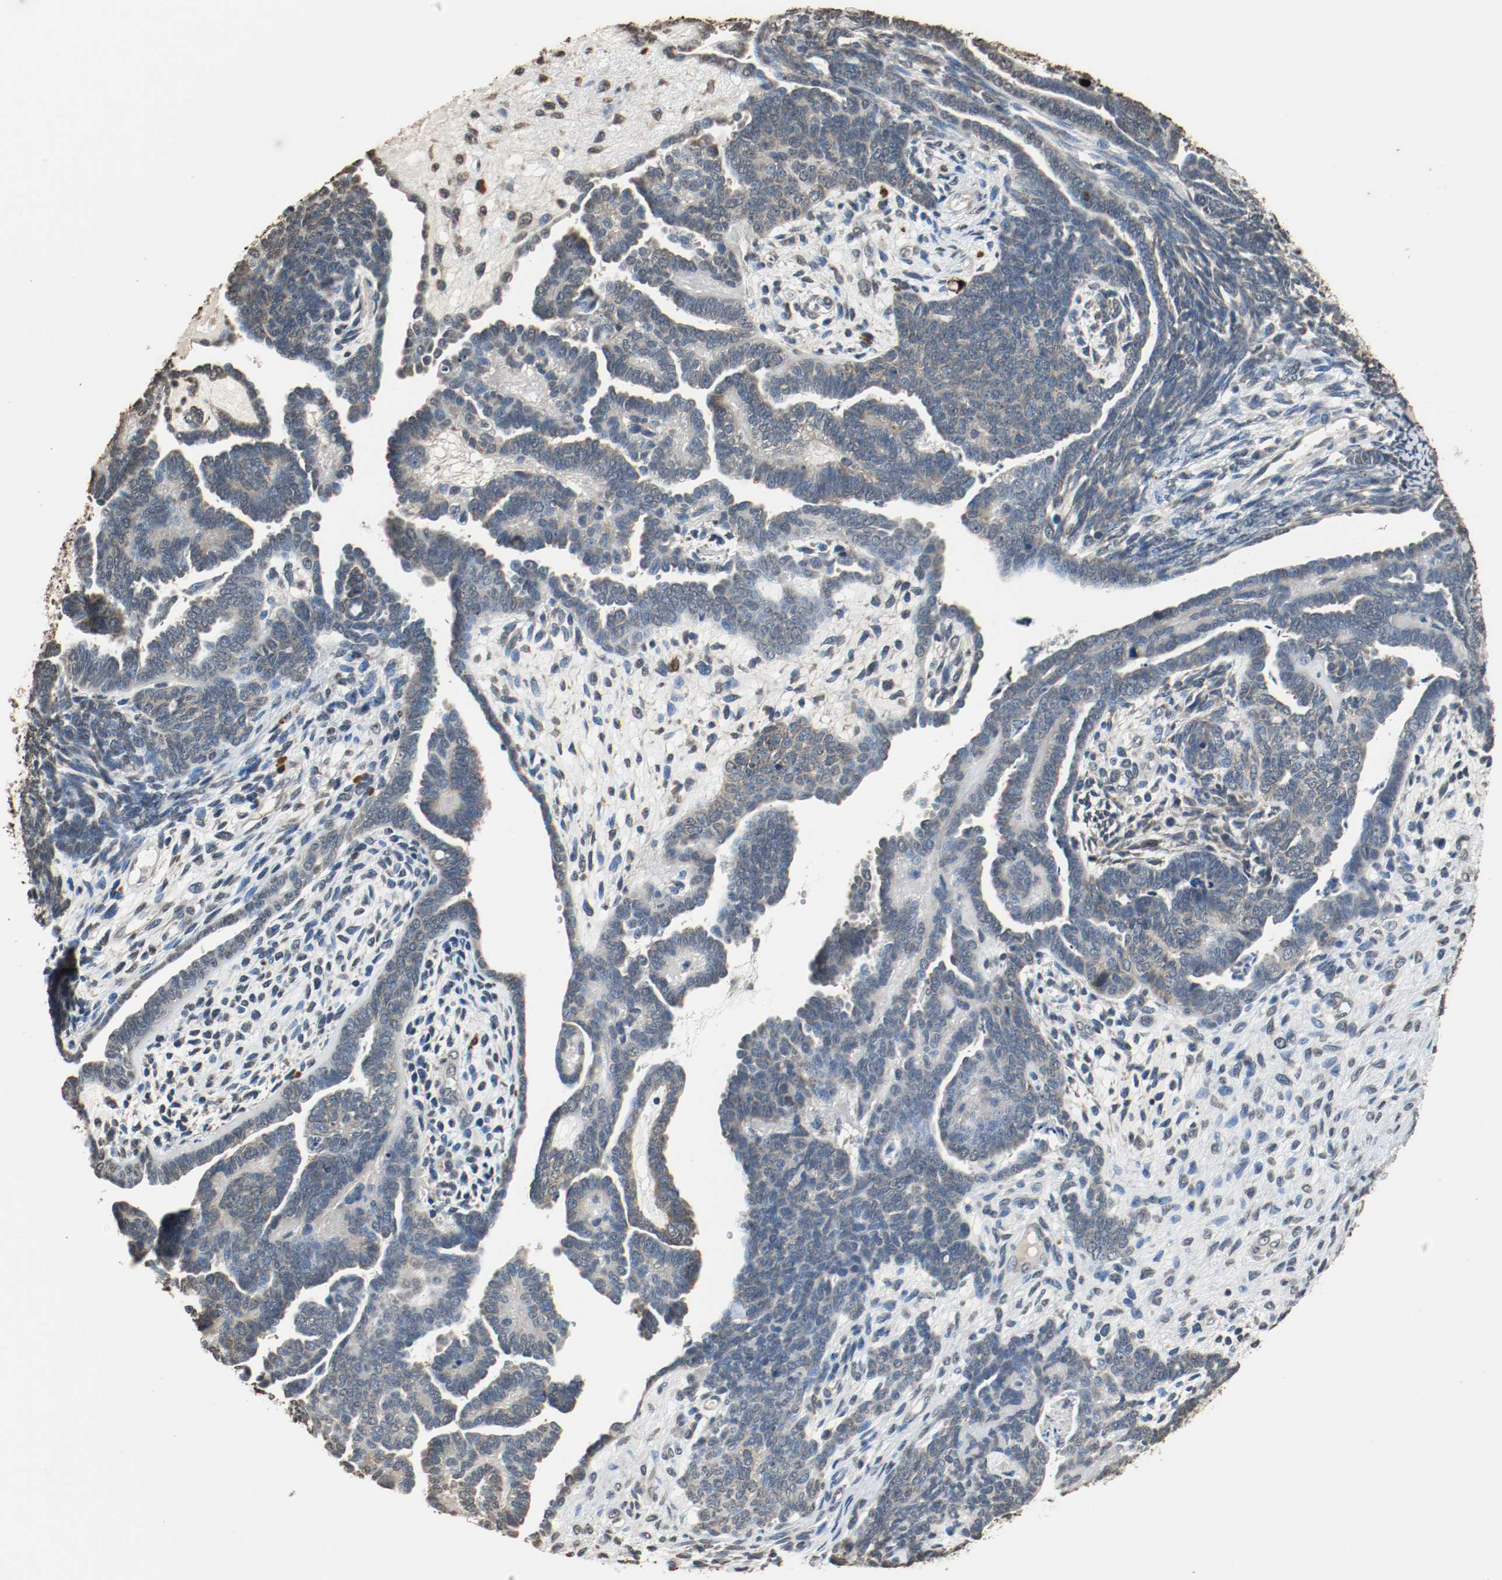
{"staining": {"intensity": "weak", "quantity": "25%-75%", "location": "cytoplasmic/membranous"}, "tissue": "endometrial cancer", "cell_type": "Tumor cells", "image_type": "cancer", "snomed": [{"axis": "morphology", "description": "Neoplasm, malignant, NOS"}, {"axis": "topography", "description": "Endometrium"}], "caption": "Protein analysis of endometrial cancer tissue demonstrates weak cytoplasmic/membranous staining in about 25%-75% of tumor cells. (DAB = brown stain, brightfield microscopy at high magnification).", "gene": "RTN4", "patient": {"sex": "female", "age": 74}}